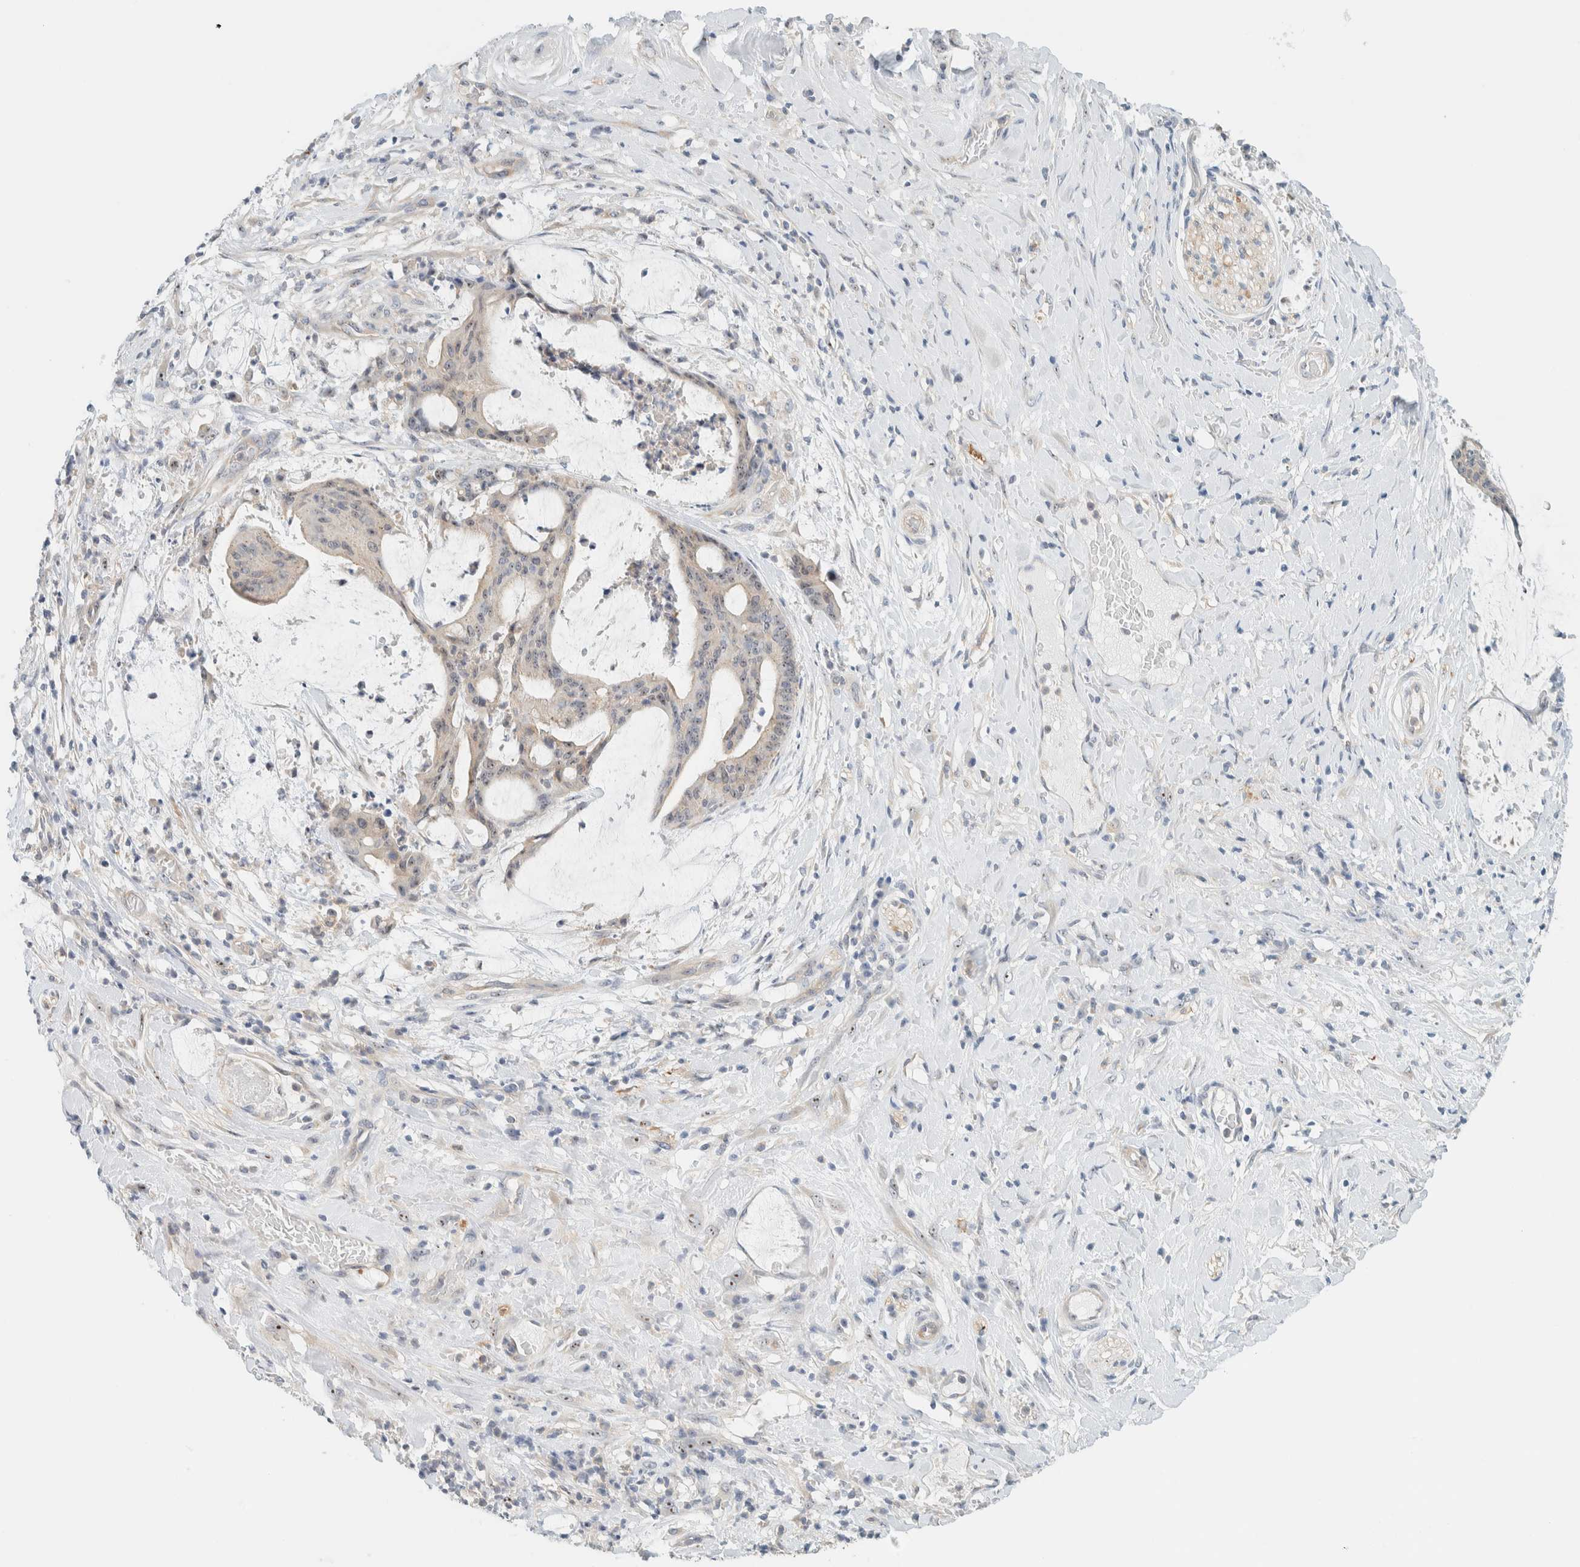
{"staining": {"intensity": "weak", "quantity": ">75%", "location": "nuclear"}, "tissue": "liver cancer", "cell_type": "Tumor cells", "image_type": "cancer", "snomed": [{"axis": "morphology", "description": "Normal tissue, NOS"}, {"axis": "morphology", "description": "Cholangiocarcinoma"}, {"axis": "topography", "description": "Liver"}, {"axis": "topography", "description": "Peripheral nerve tissue"}], "caption": "Protein expression analysis of human liver cholangiocarcinoma reveals weak nuclear positivity in about >75% of tumor cells. The staining was performed using DAB (3,3'-diaminobenzidine), with brown indicating positive protein expression. Nuclei are stained blue with hematoxylin.", "gene": "NDE1", "patient": {"sex": "female", "age": 73}}